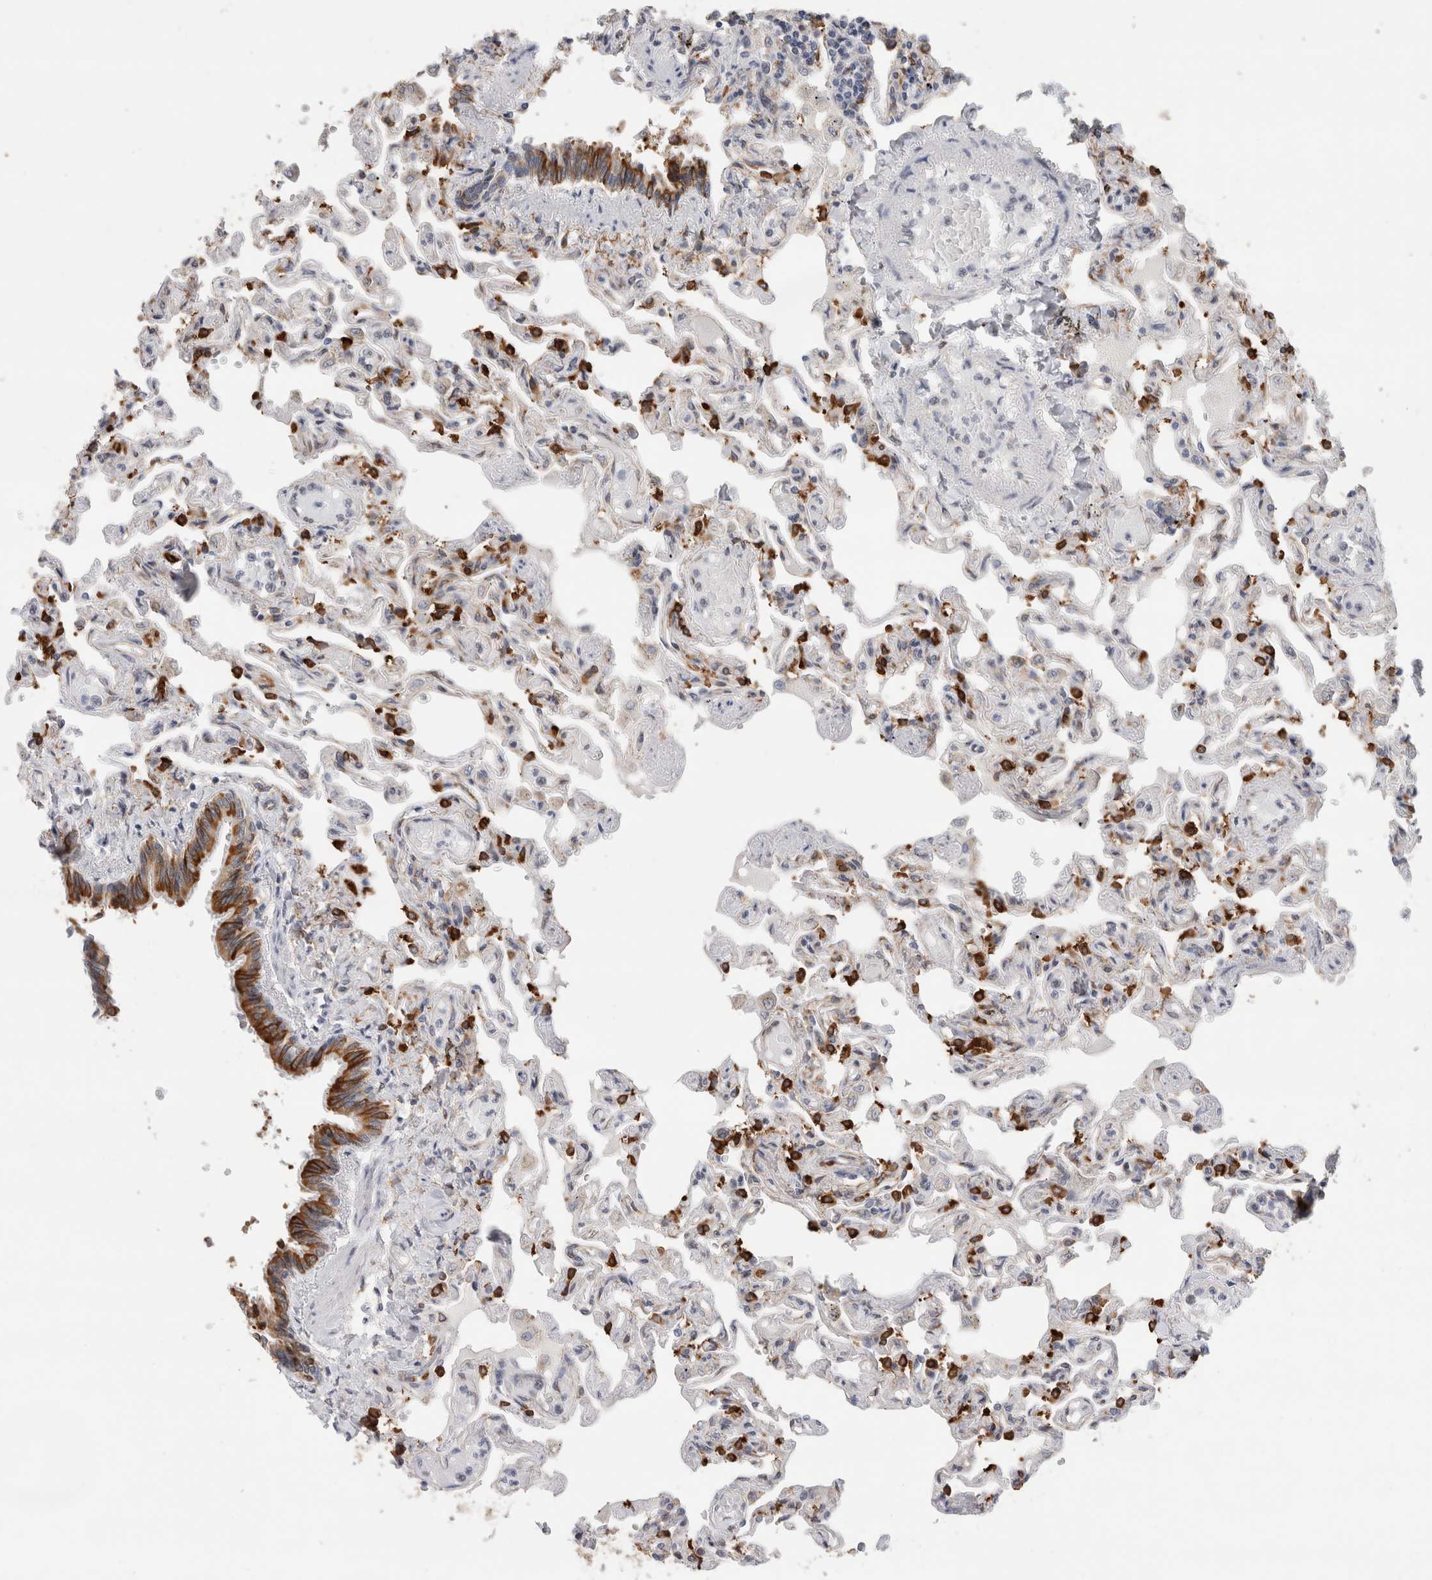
{"staining": {"intensity": "strong", "quantity": "<25%", "location": "cytoplasmic/membranous"}, "tissue": "lung", "cell_type": "Alveolar cells", "image_type": "normal", "snomed": [{"axis": "morphology", "description": "Normal tissue, NOS"}, {"axis": "topography", "description": "Lung"}], "caption": "Protein staining of benign lung exhibits strong cytoplasmic/membranous staining in approximately <25% of alveolar cells.", "gene": "SYTL5", "patient": {"sex": "male", "age": 21}}